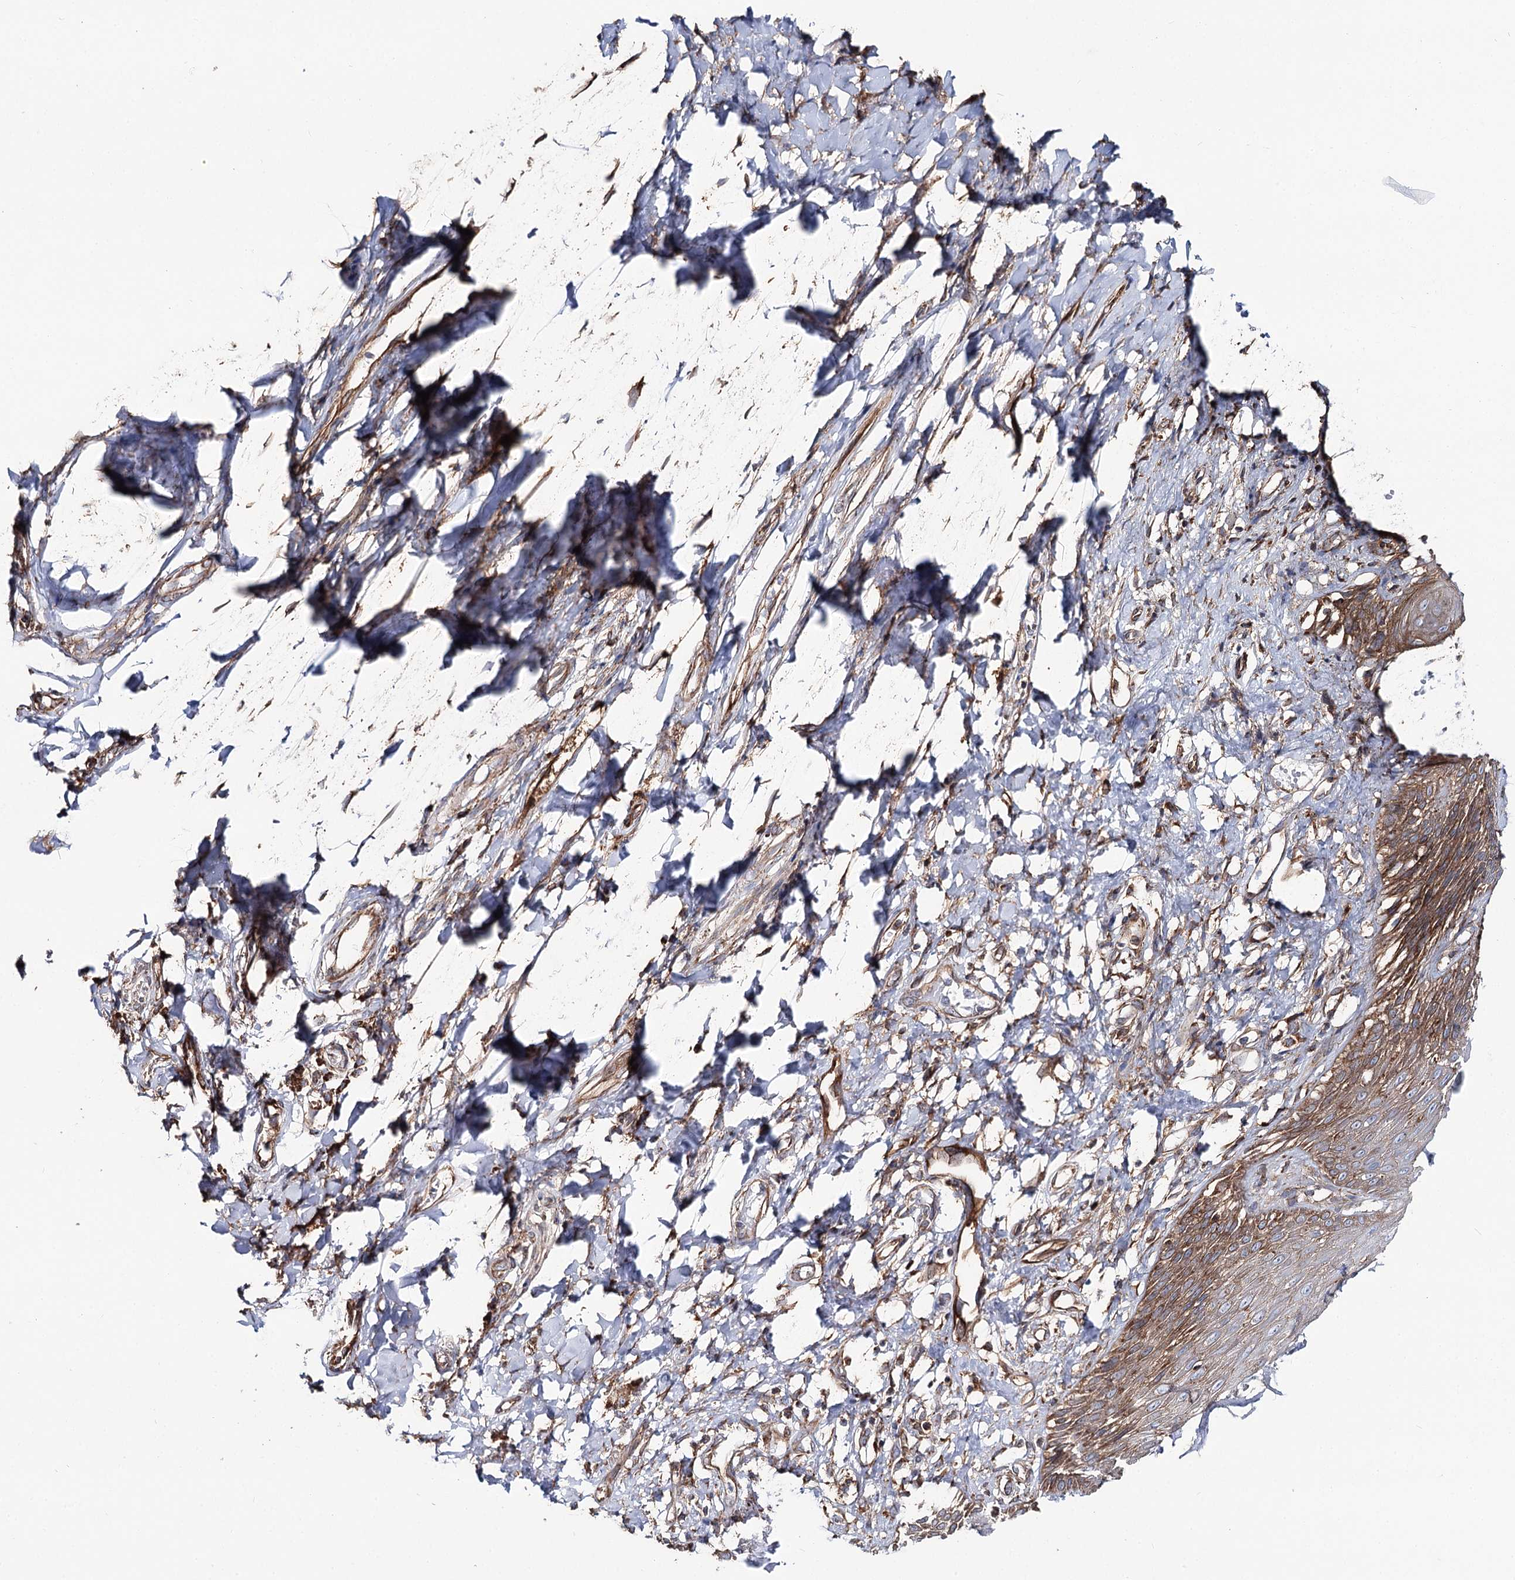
{"staining": {"intensity": "moderate", "quantity": ">75%", "location": "cytoplasmic/membranous"}, "tissue": "skin", "cell_type": "Epidermal cells", "image_type": "normal", "snomed": [{"axis": "morphology", "description": "Normal tissue, NOS"}, {"axis": "topography", "description": "Anal"}], "caption": "Moderate cytoplasmic/membranous protein expression is appreciated in approximately >75% of epidermal cells in skin. (IHC, brightfield microscopy, high magnification).", "gene": "MSANTD2", "patient": {"sex": "male", "age": 69}}